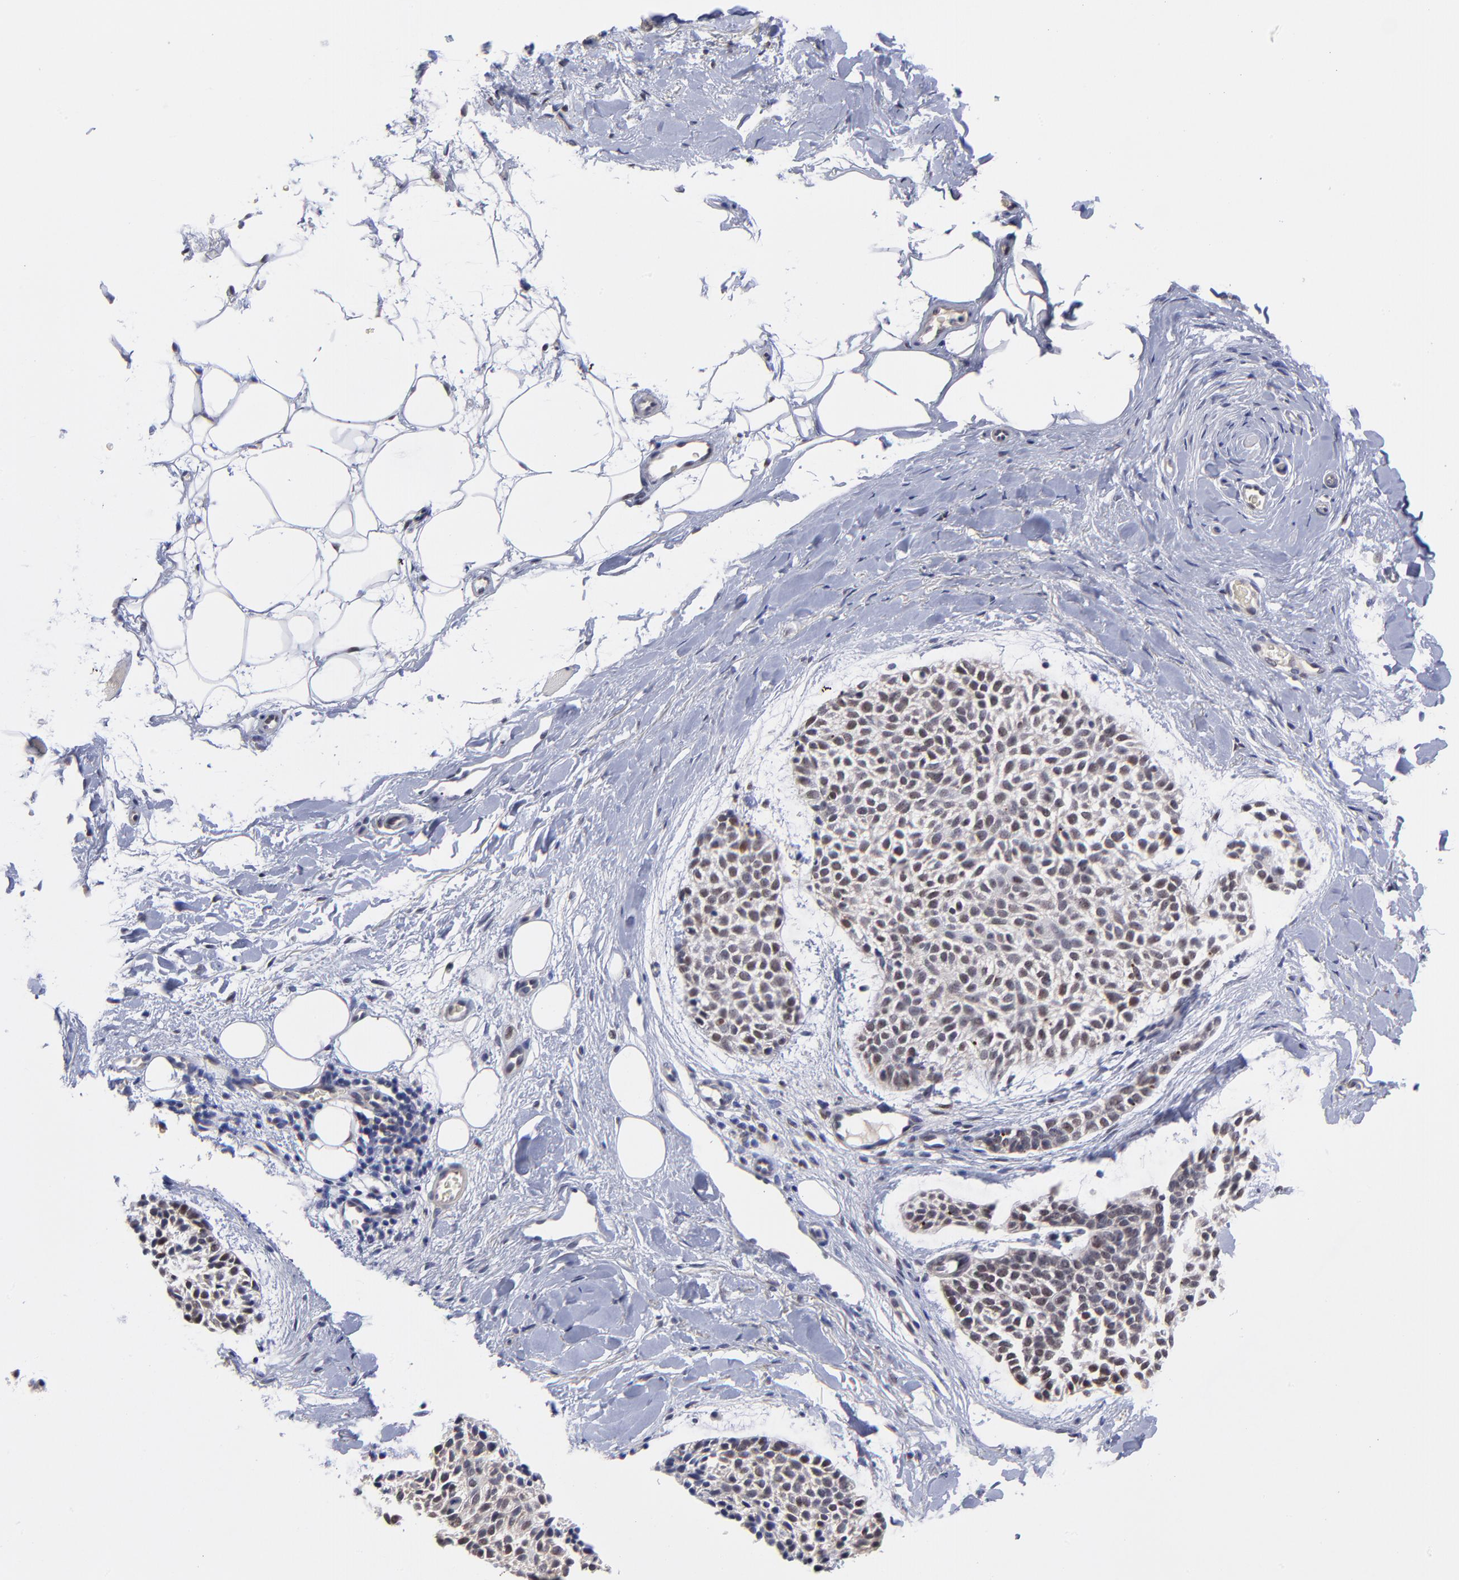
{"staining": {"intensity": "negative", "quantity": "none", "location": "none"}, "tissue": "skin cancer", "cell_type": "Tumor cells", "image_type": "cancer", "snomed": [{"axis": "morphology", "description": "Normal tissue, NOS"}, {"axis": "morphology", "description": "Basal cell carcinoma"}, {"axis": "topography", "description": "Skin"}], "caption": "Micrograph shows no protein positivity in tumor cells of skin cancer (basal cell carcinoma) tissue. Brightfield microscopy of IHC stained with DAB (brown) and hematoxylin (blue), captured at high magnification.", "gene": "UBE2E3", "patient": {"sex": "female", "age": 70}}